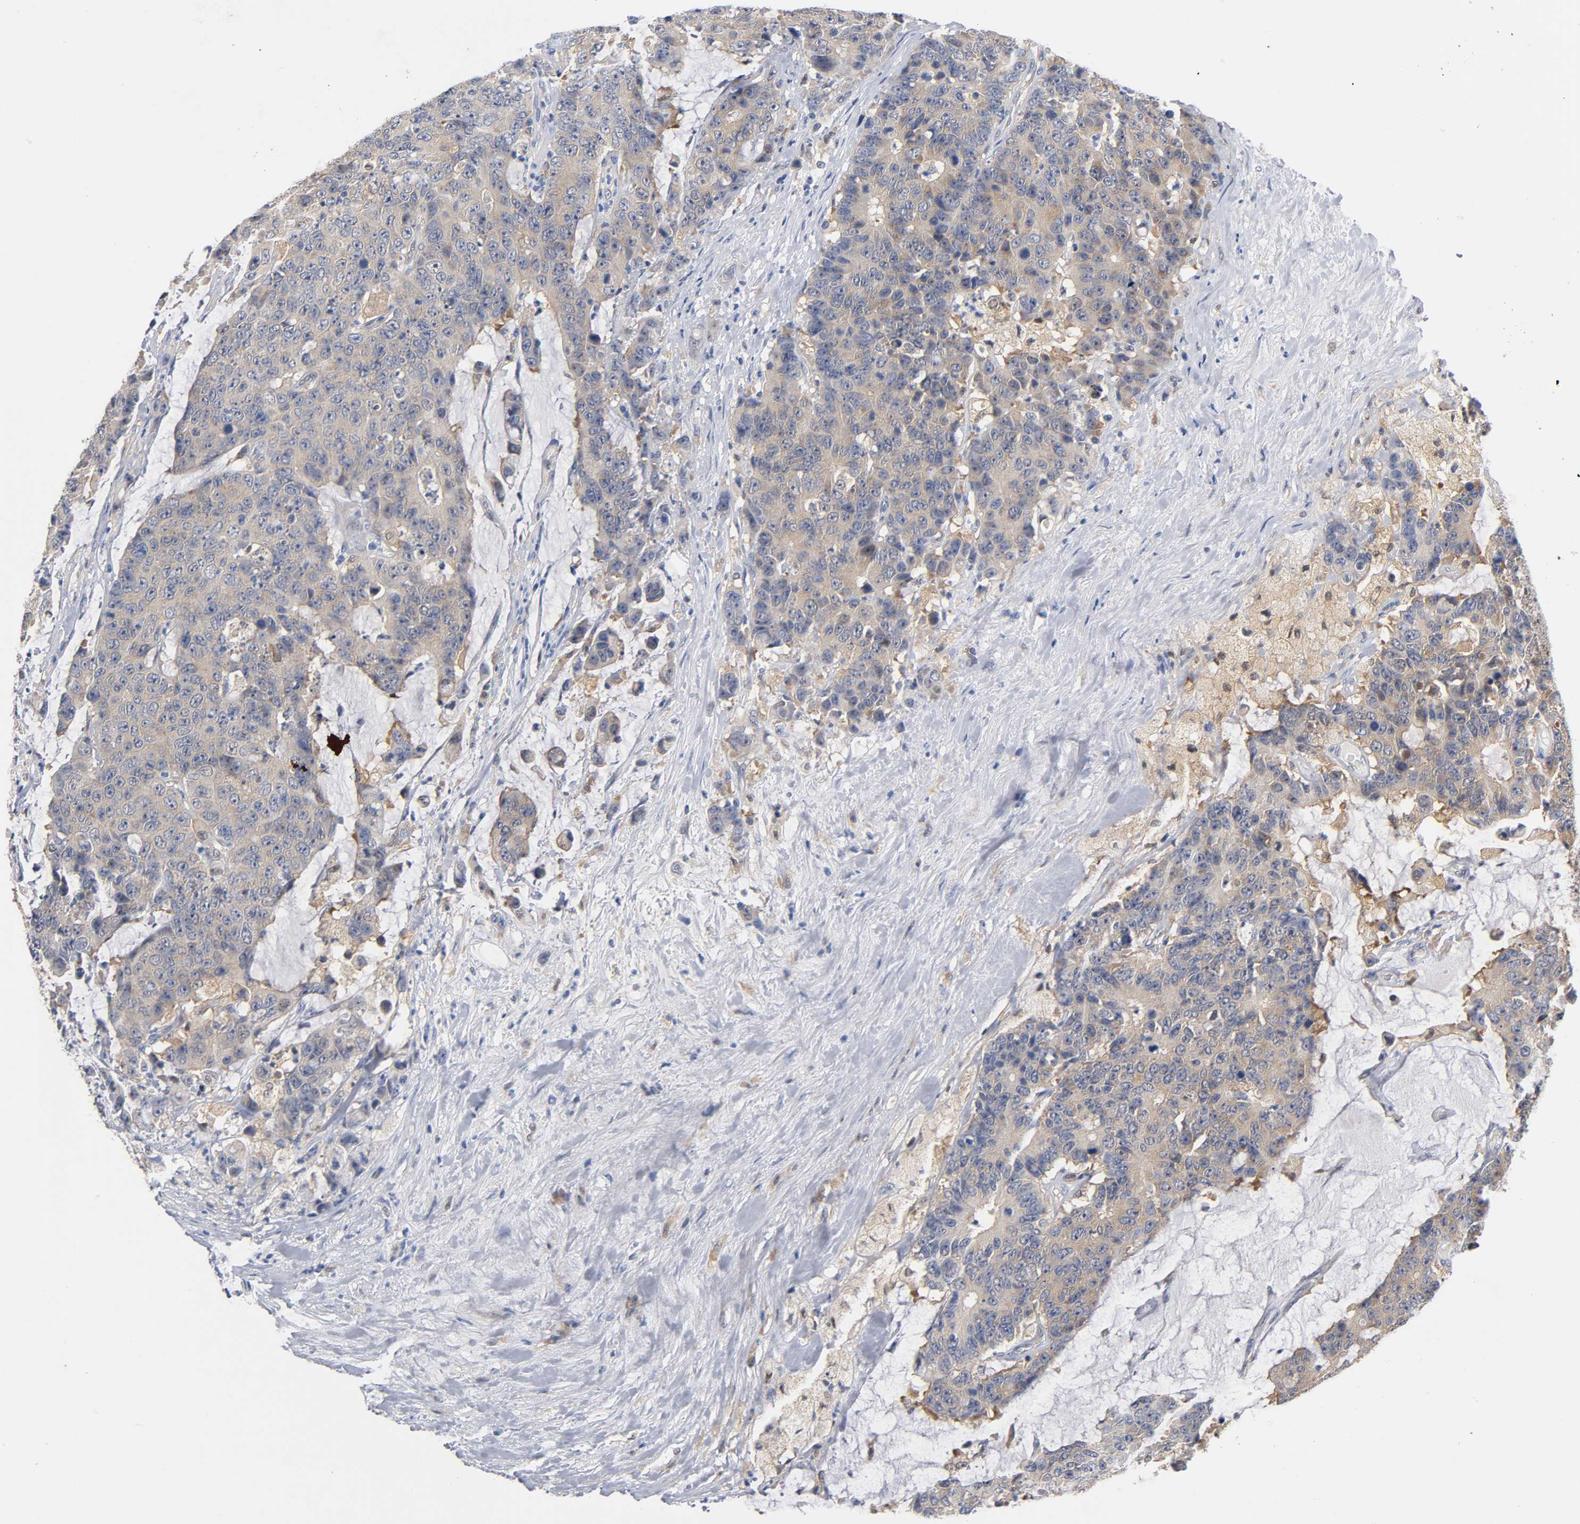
{"staining": {"intensity": "weak", "quantity": ">75%", "location": "cytoplasmic/membranous"}, "tissue": "colorectal cancer", "cell_type": "Tumor cells", "image_type": "cancer", "snomed": [{"axis": "morphology", "description": "Adenocarcinoma, NOS"}, {"axis": "topography", "description": "Colon"}], "caption": "Protein staining exhibits weak cytoplasmic/membranous expression in about >75% of tumor cells in colorectal adenocarcinoma. (brown staining indicates protein expression, while blue staining denotes nuclei).", "gene": "FYN", "patient": {"sex": "female", "age": 86}}